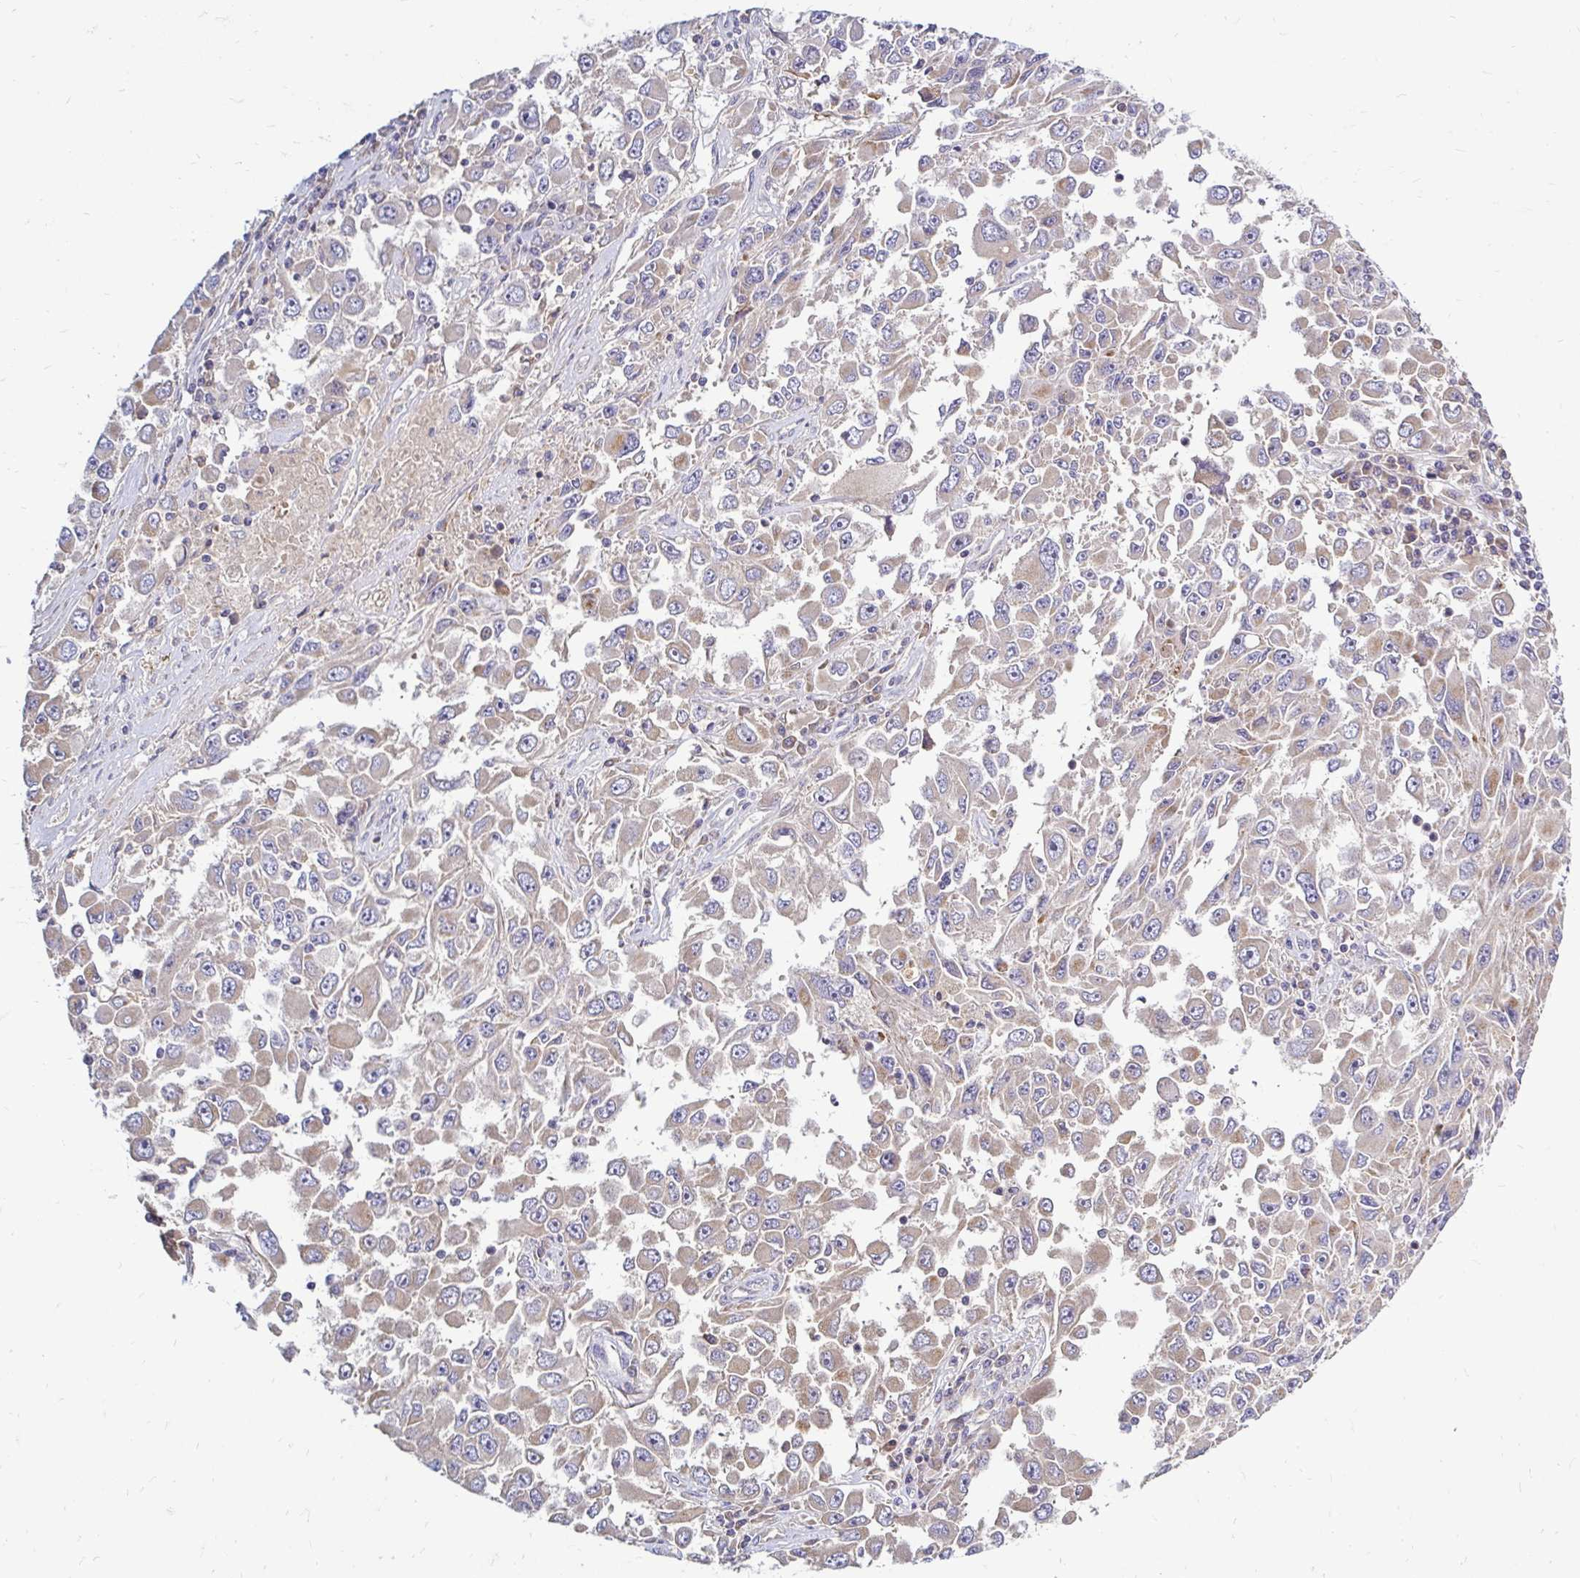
{"staining": {"intensity": "weak", "quantity": "25%-75%", "location": "cytoplasmic/membranous"}, "tissue": "melanoma", "cell_type": "Tumor cells", "image_type": "cancer", "snomed": [{"axis": "morphology", "description": "Malignant melanoma, Metastatic site"}, {"axis": "topography", "description": "Lymph node"}], "caption": "Immunohistochemistry histopathology image of neoplastic tissue: melanoma stained using IHC shows low levels of weak protein expression localized specifically in the cytoplasmic/membranous of tumor cells, appearing as a cytoplasmic/membranous brown color.", "gene": "ARHGEF37", "patient": {"sex": "female", "age": 67}}